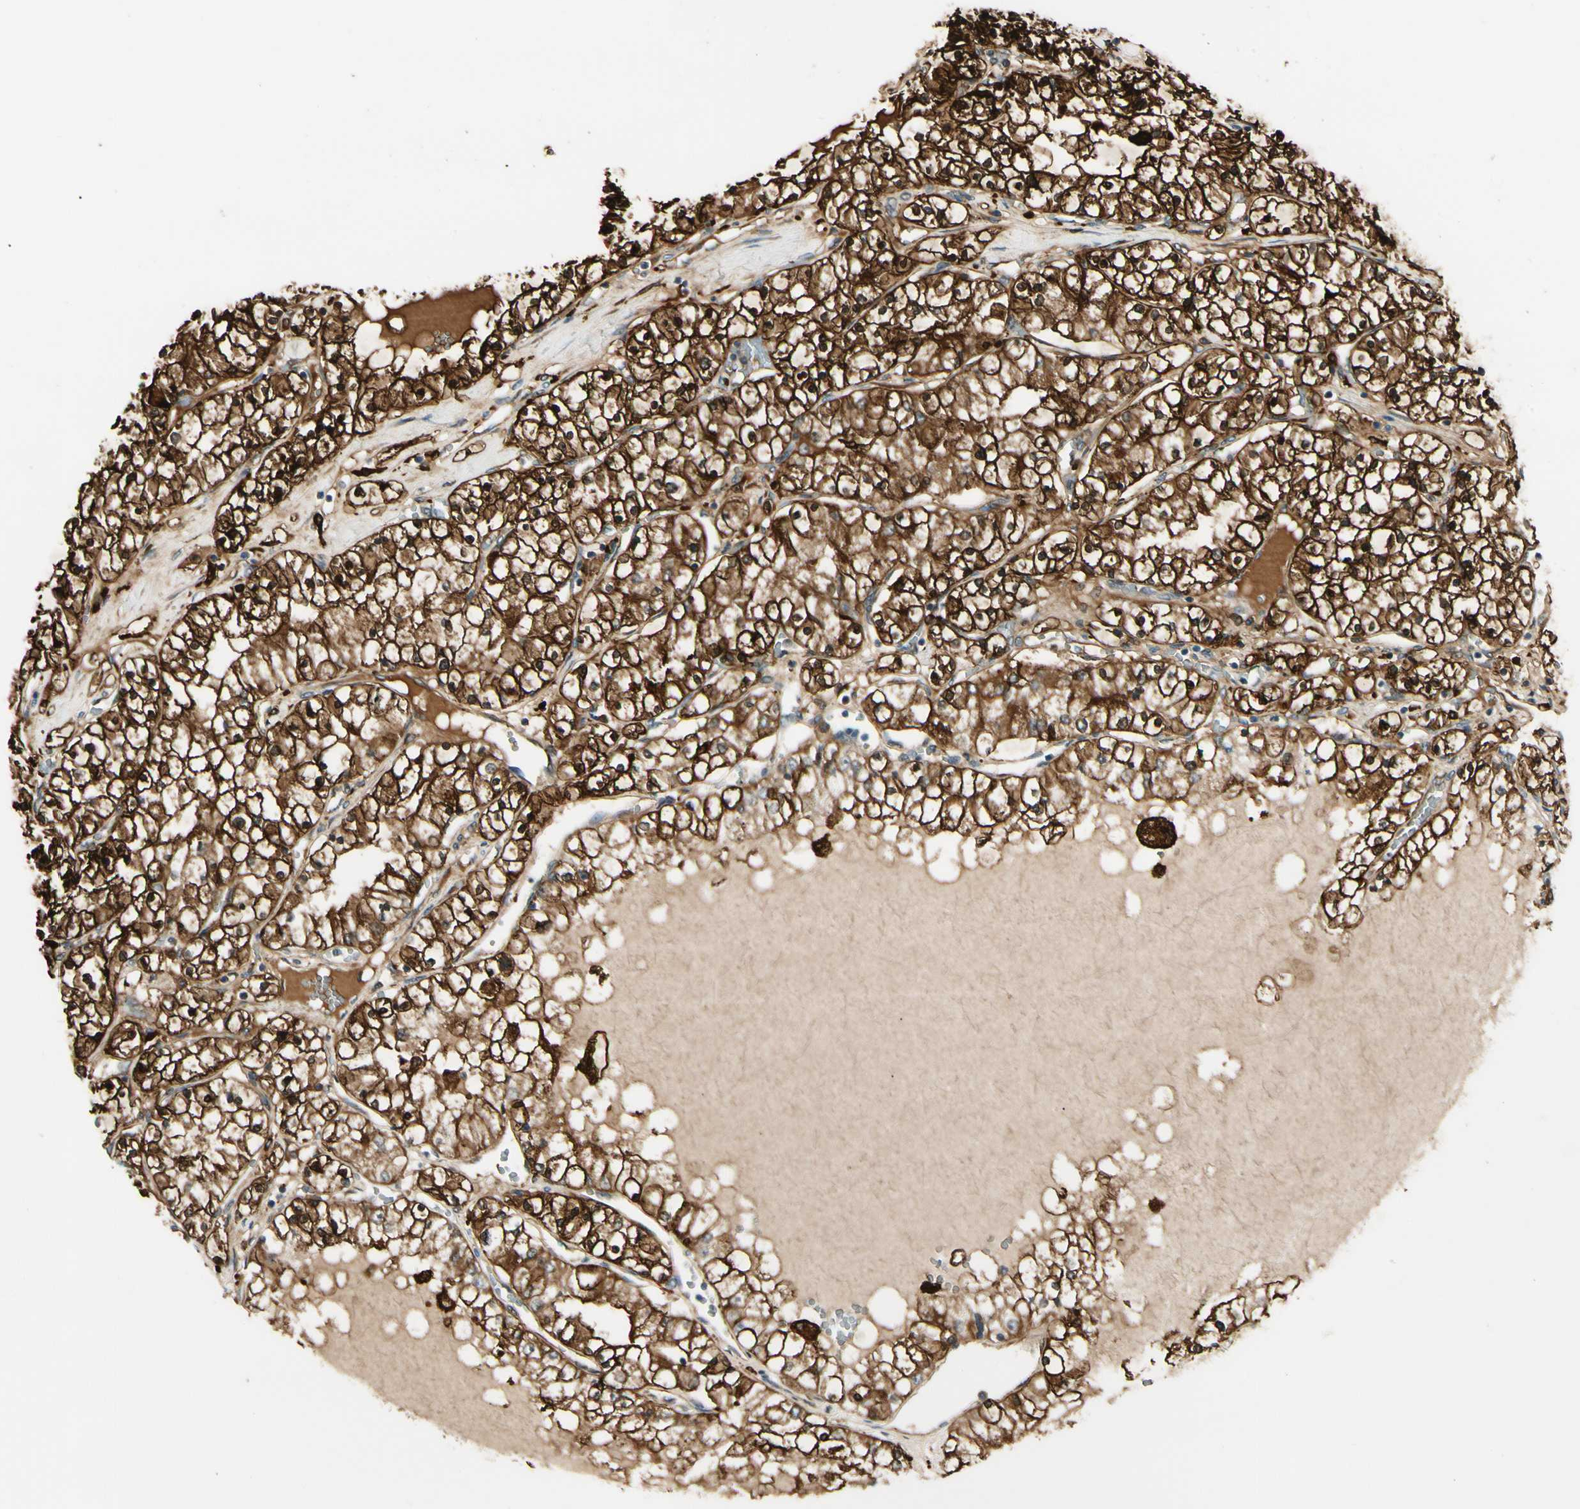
{"staining": {"intensity": "strong", "quantity": ">75%", "location": "cytoplasmic/membranous,nuclear"}, "tissue": "renal cancer", "cell_type": "Tumor cells", "image_type": "cancer", "snomed": [{"axis": "morphology", "description": "Adenocarcinoma, NOS"}, {"axis": "topography", "description": "Kidney"}], "caption": "Renal cancer (adenocarcinoma) stained with DAB IHC demonstrates high levels of strong cytoplasmic/membranous and nuclear positivity in approximately >75% of tumor cells. (IHC, brightfield microscopy, high magnification).", "gene": "FTH1", "patient": {"sex": "male", "age": 68}}